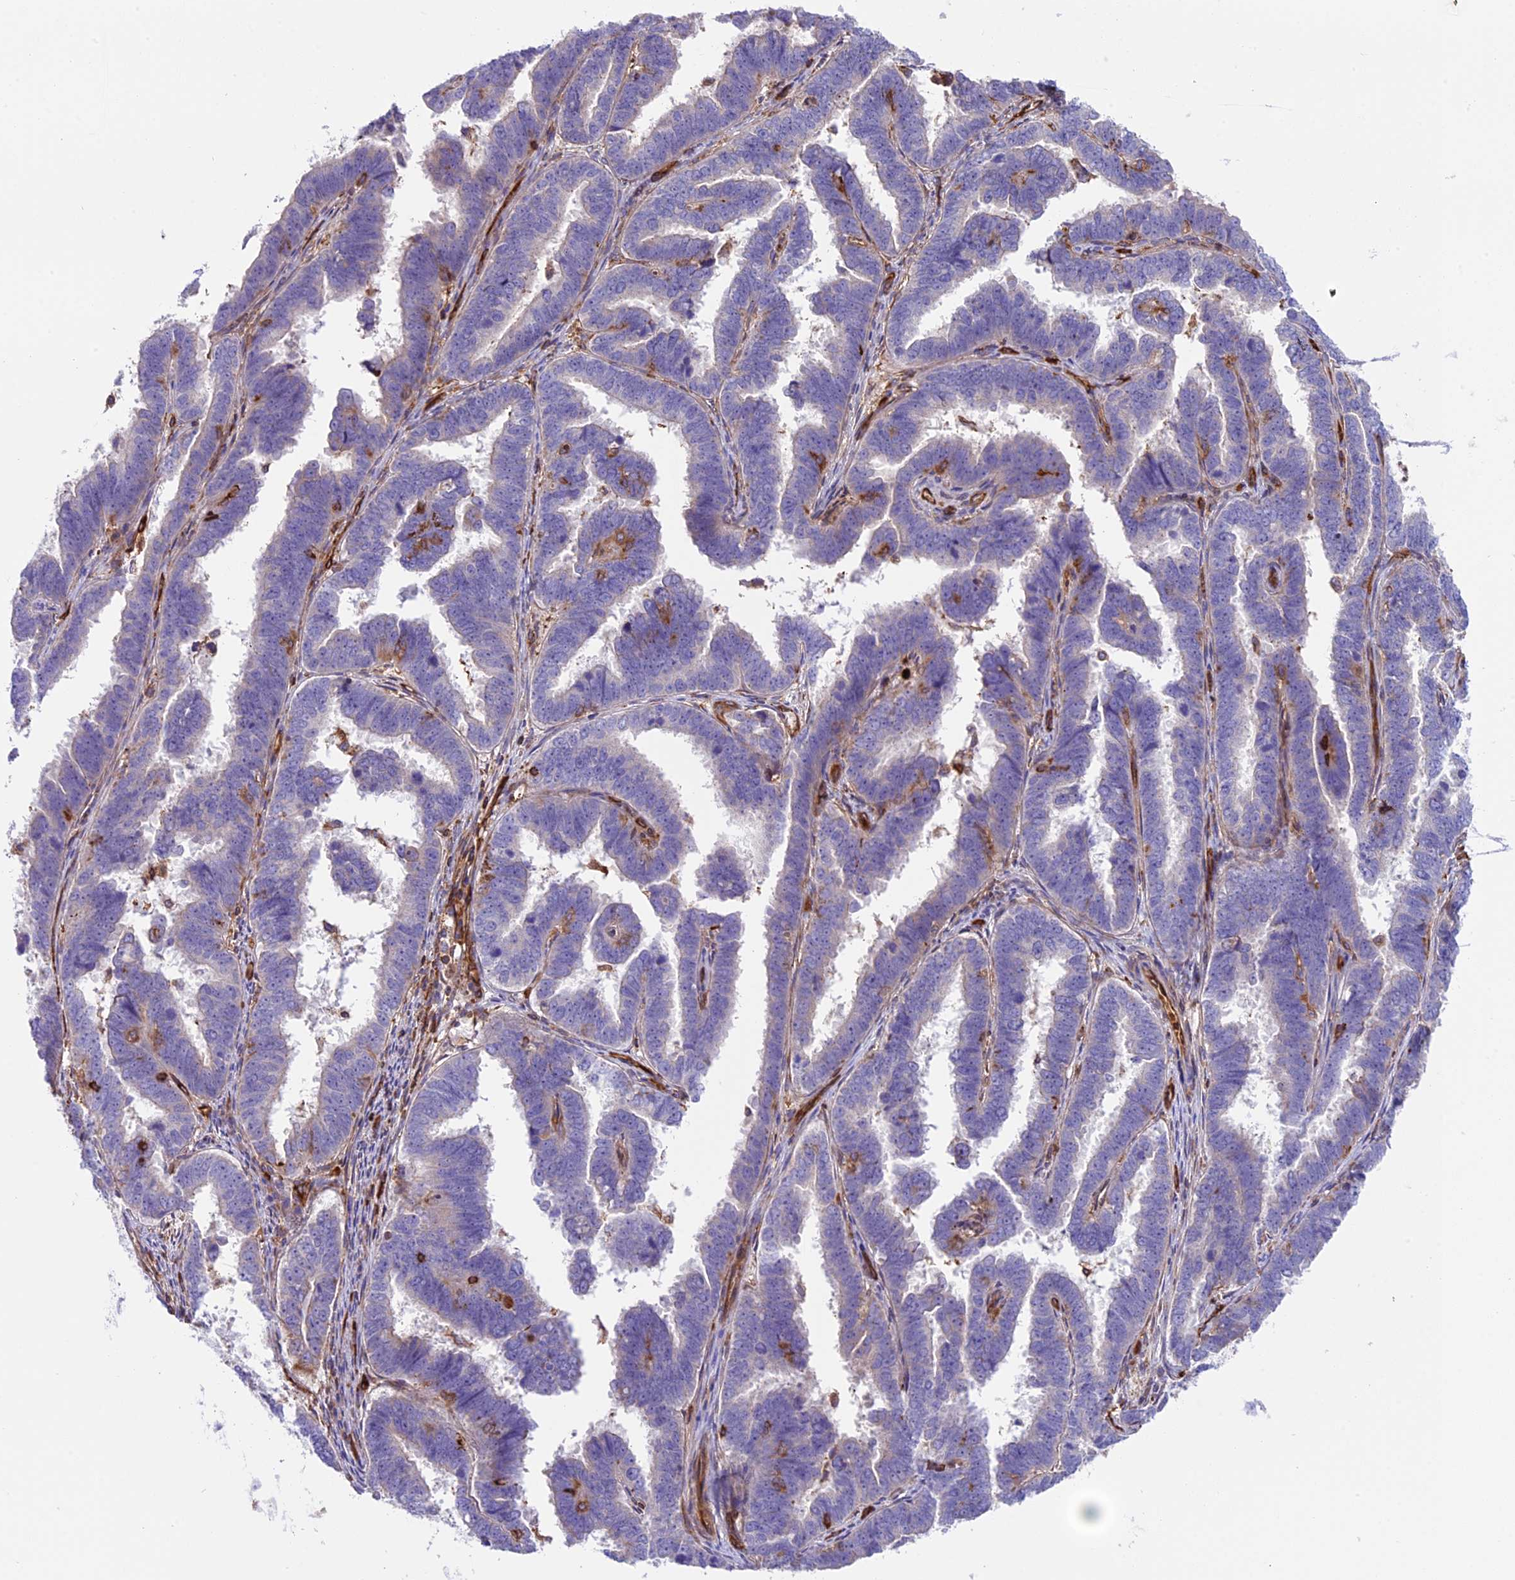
{"staining": {"intensity": "negative", "quantity": "none", "location": "none"}, "tissue": "endometrial cancer", "cell_type": "Tumor cells", "image_type": "cancer", "snomed": [{"axis": "morphology", "description": "Adenocarcinoma, NOS"}, {"axis": "topography", "description": "Endometrium"}], "caption": "Tumor cells are negative for protein expression in human endometrial cancer.", "gene": "CD99L2", "patient": {"sex": "female", "age": 75}}